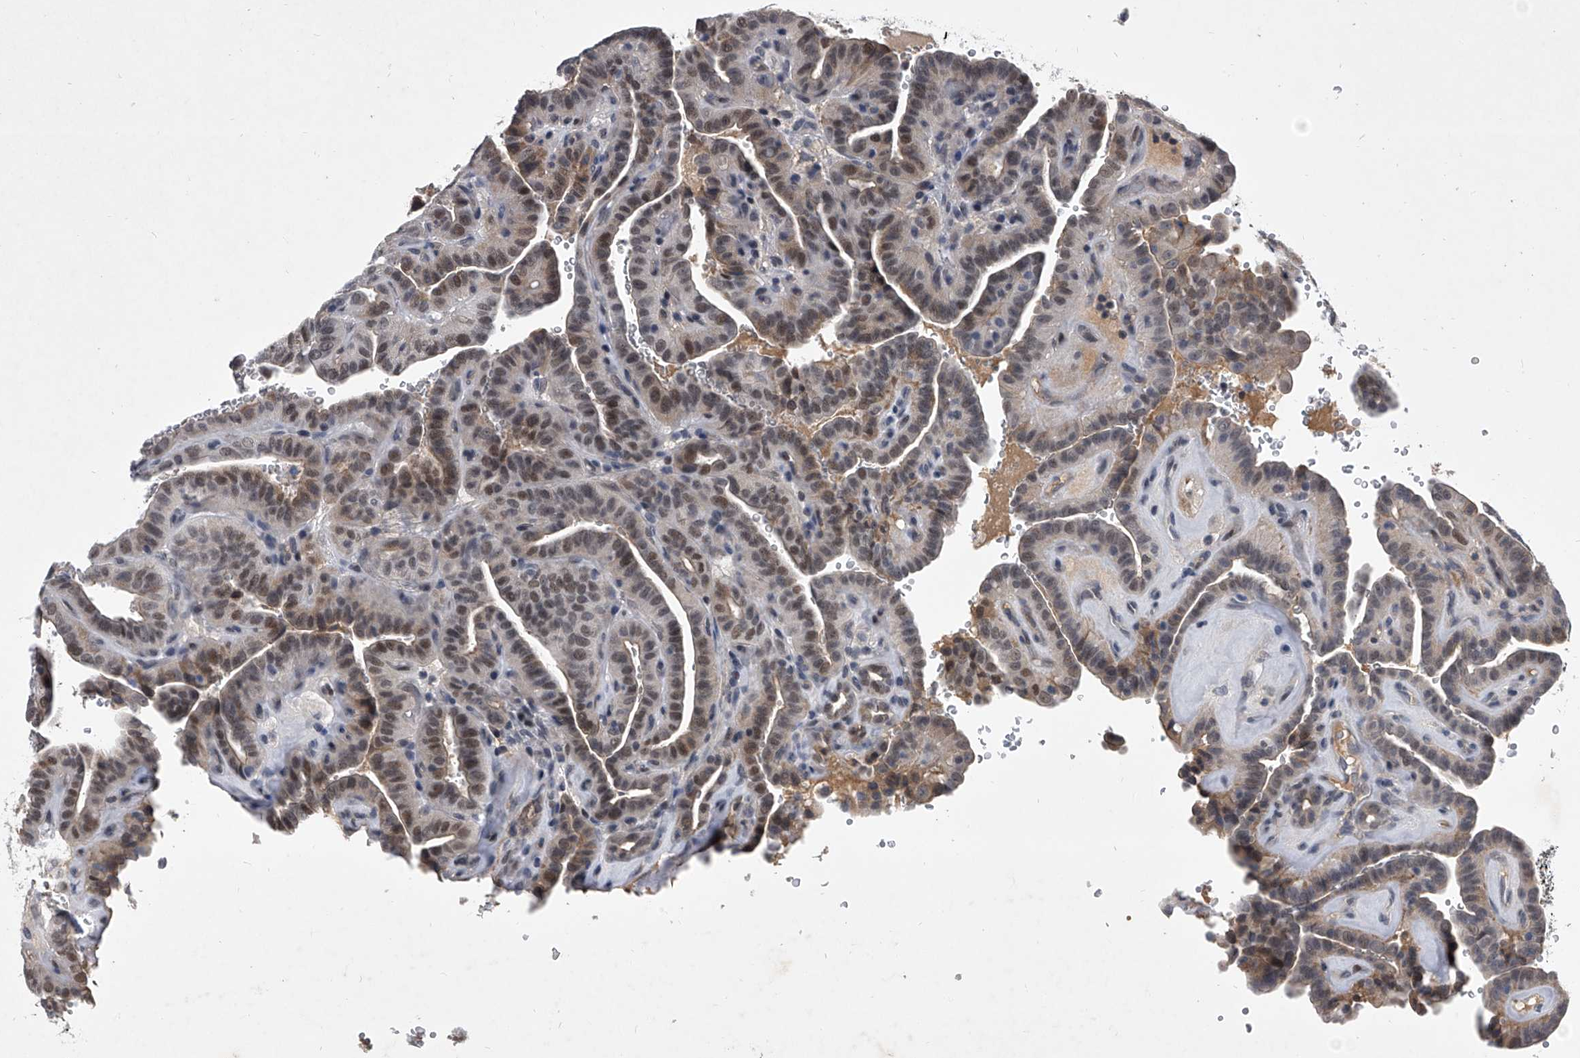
{"staining": {"intensity": "moderate", "quantity": ">75%", "location": "nuclear"}, "tissue": "thyroid cancer", "cell_type": "Tumor cells", "image_type": "cancer", "snomed": [{"axis": "morphology", "description": "Papillary adenocarcinoma, NOS"}, {"axis": "topography", "description": "Thyroid gland"}], "caption": "DAB immunohistochemical staining of human thyroid cancer shows moderate nuclear protein staining in about >75% of tumor cells.", "gene": "ZNF76", "patient": {"sex": "male", "age": 77}}